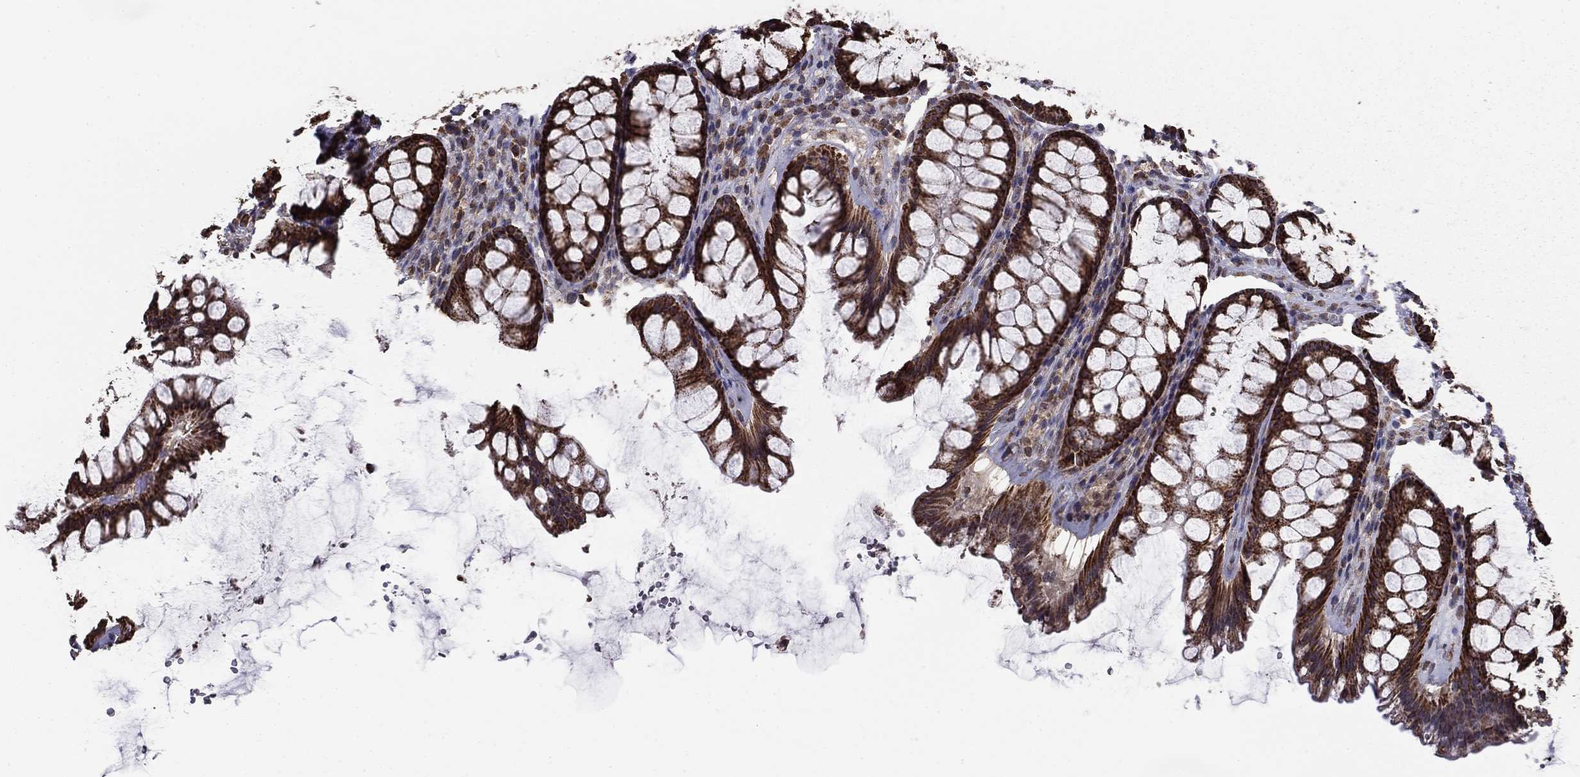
{"staining": {"intensity": "strong", "quantity": ">75%", "location": "cytoplasmic/membranous"}, "tissue": "rectum", "cell_type": "Glandular cells", "image_type": "normal", "snomed": [{"axis": "morphology", "description": "Normal tissue, NOS"}, {"axis": "topography", "description": "Rectum"}], "caption": "Protein staining by immunohistochemistry (IHC) exhibits strong cytoplasmic/membranous positivity in approximately >75% of glandular cells in benign rectum. Immunohistochemistry (ihc) stains the protein of interest in brown and the nuclei are stained blue.", "gene": "NKIRAS1", "patient": {"sex": "male", "age": 72}}